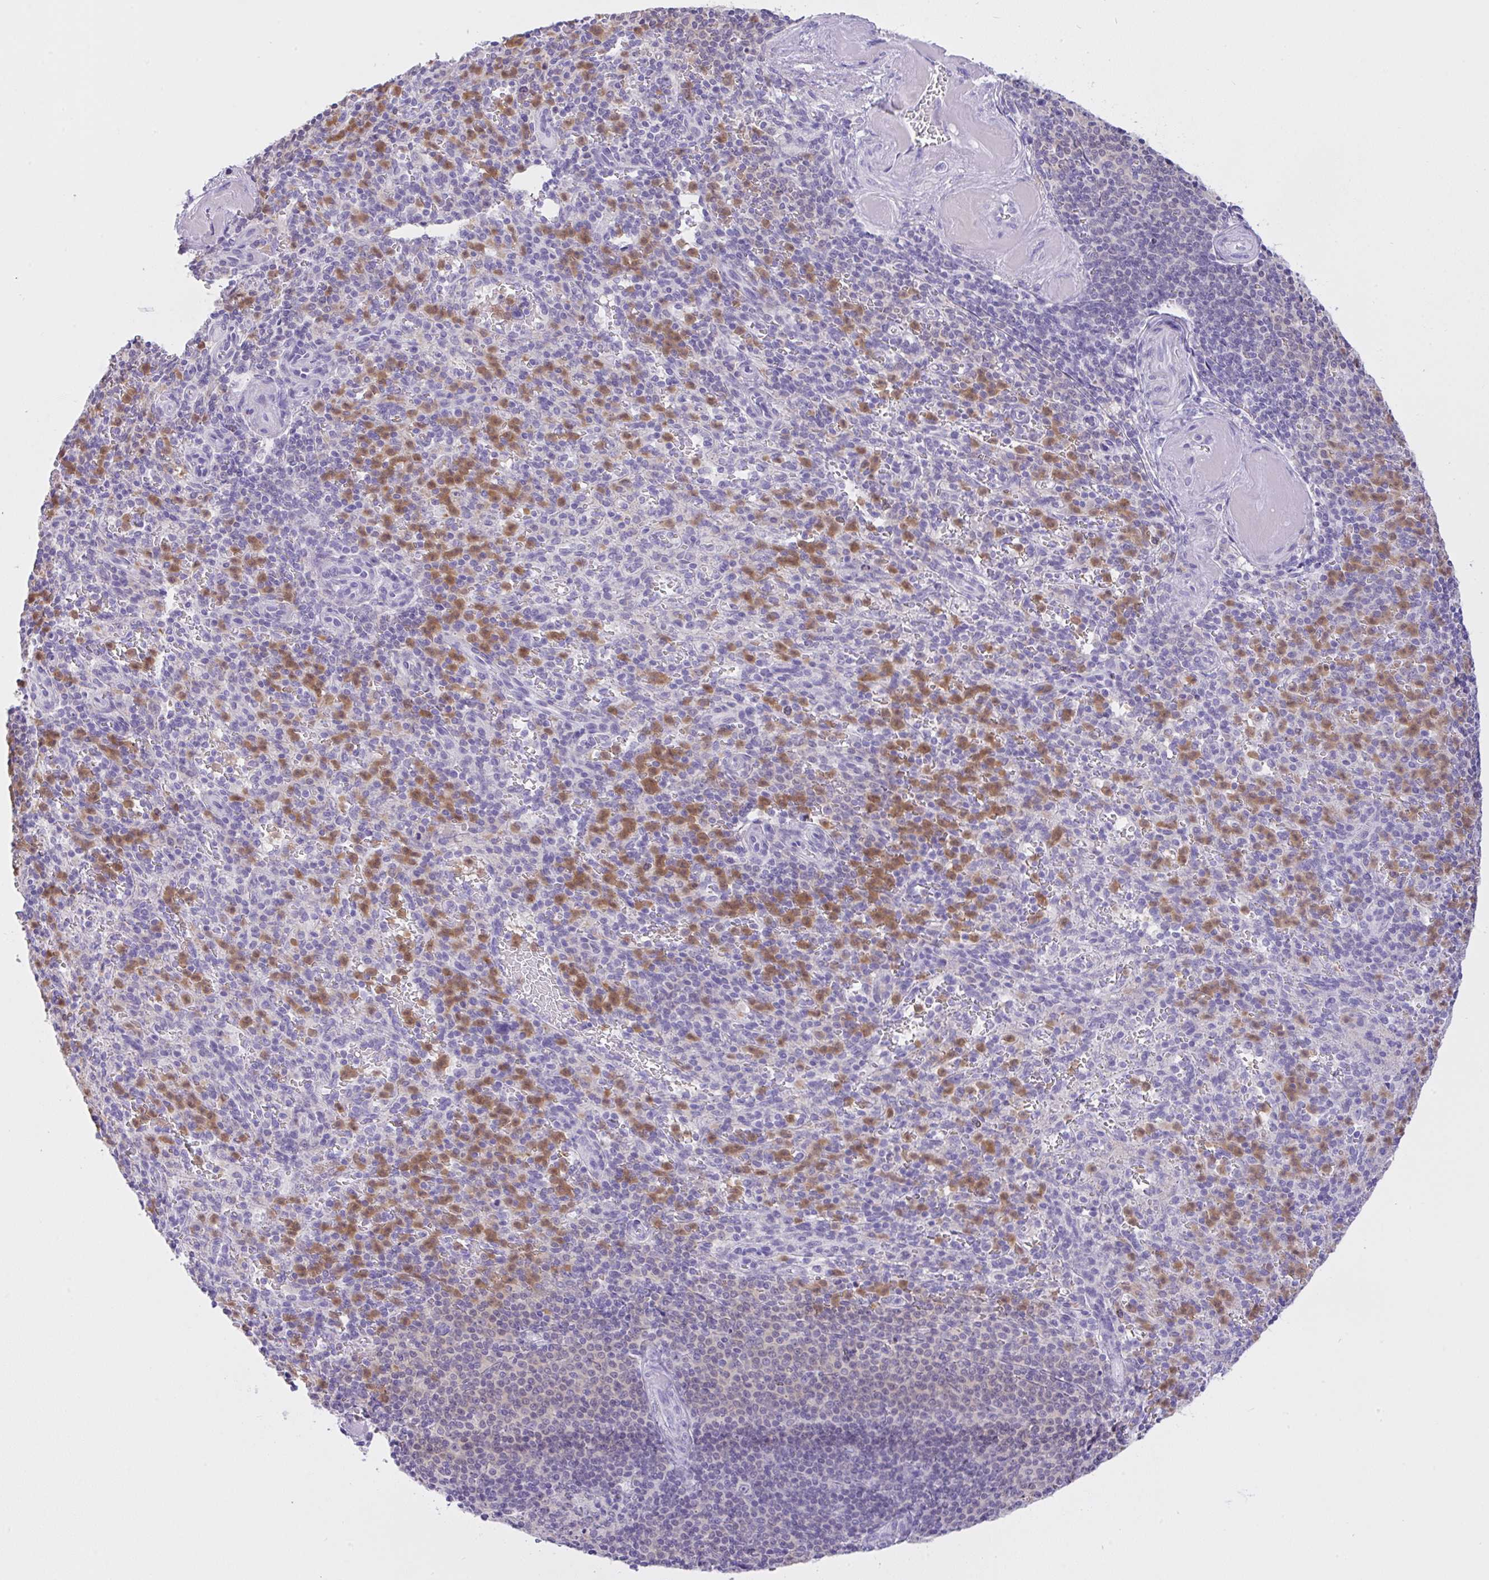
{"staining": {"intensity": "moderate", "quantity": "25%-75%", "location": "cytoplasmic/membranous"}, "tissue": "spleen", "cell_type": "Cells in red pulp", "image_type": "normal", "snomed": [{"axis": "morphology", "description": "Normal tissue, NOS"}, {"axis": "topography", "description": "Spleen"}], "caption": "Immunohistochemical staining of benign human spleen demonstrates 25%-75% levels of moderate cytoplasmic/membranous protein staining in approximately 25%-75% of cells in red pulp.", "gene": "NCF1", "patient": {"sex": "female", "age": 74}}